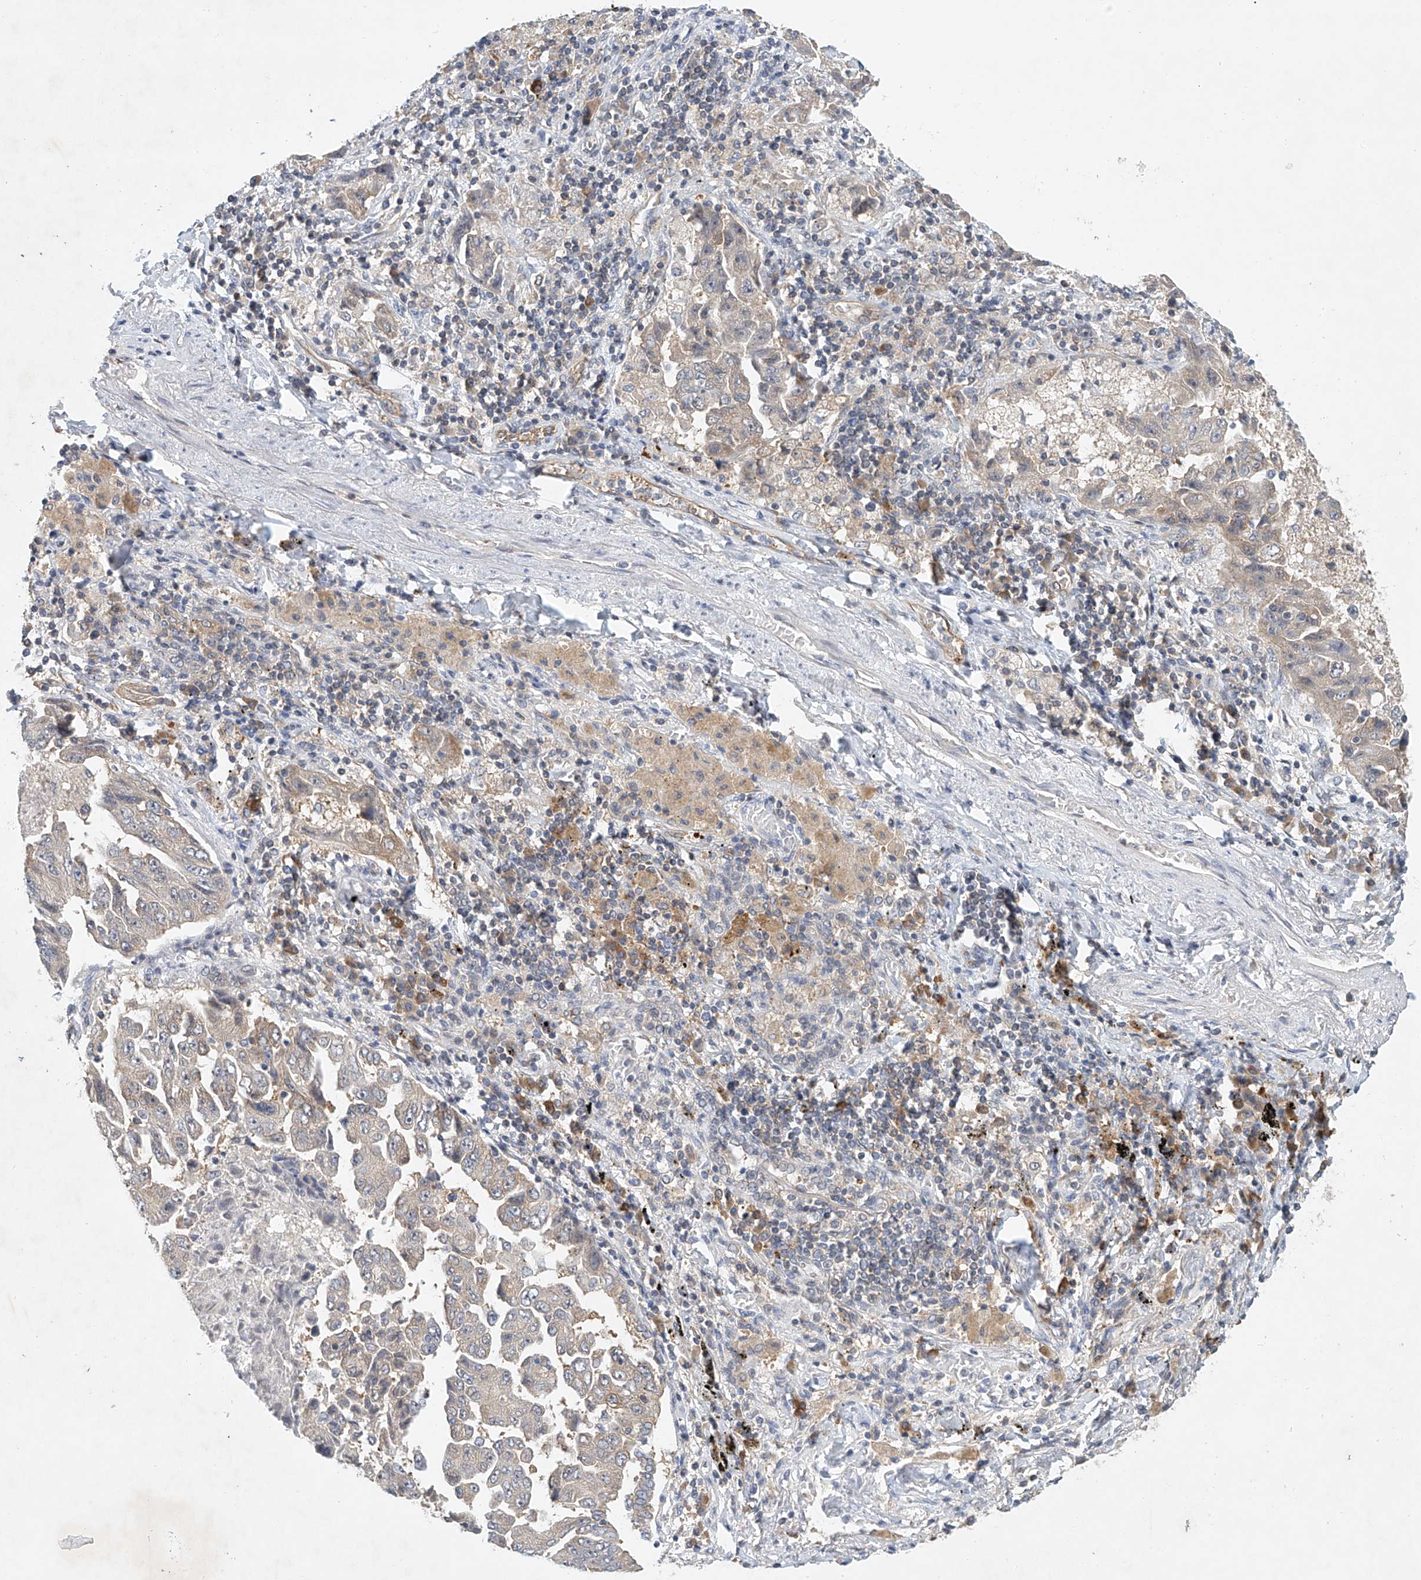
{"staining": {"intensity": "weak", "quantity": "<25%", "location": "cytoplasmic/membranous"}, "tissue": "lung cancer", "cell_type": "Tumor cells", "image_type": "cancer", "snomed": [{"axis": "morphology", "description": "Adenocarcinoma, NOS"}, {"axis": "topography", "description": "Lung"}], "caption": "Immunohistochemistry (IHC) histopathology image of neoplastic tissue: human lung cancer stained with DAB reveals no significant protein staining in tumor cells.", "gene": "CARMIL1", "patient": {"sex": "female", "age": 51}}